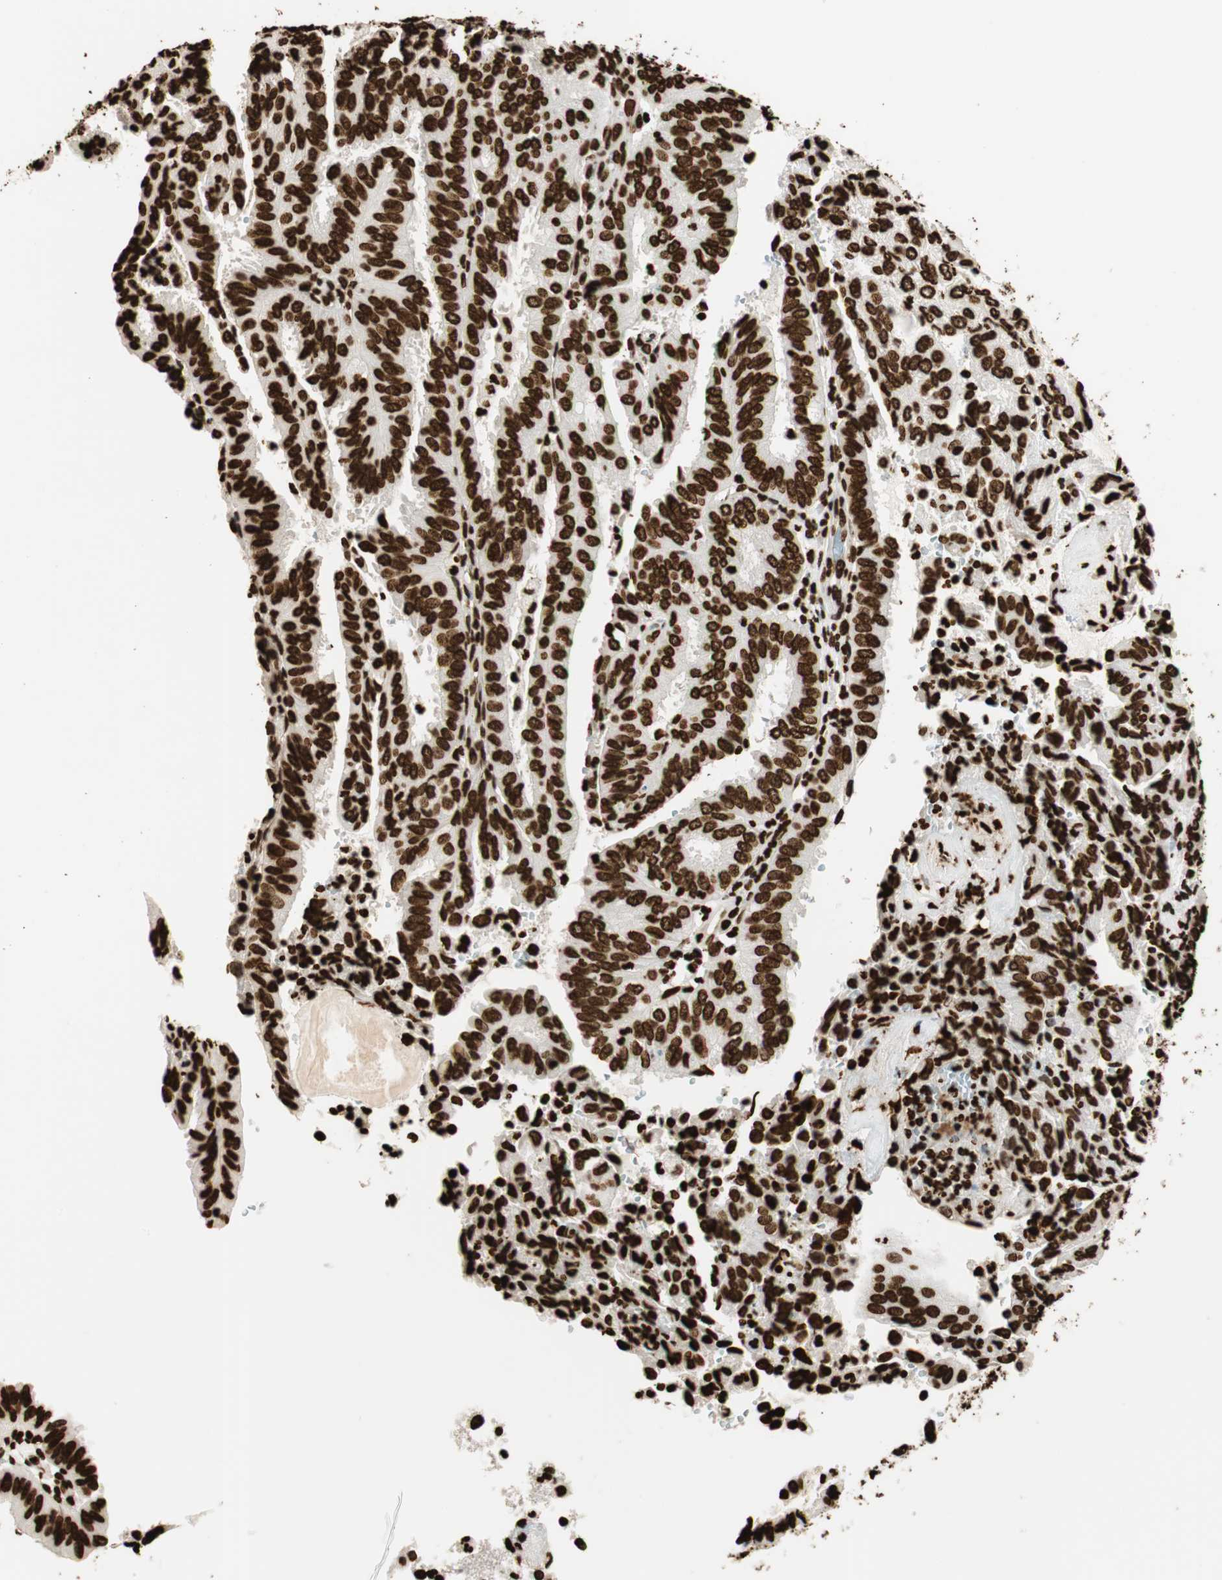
{"staining": {"intensity": "strong", "quantity": ">75%", "location": "nuclear"}, "tissue": "endometrial cancer", "cell_type": "Tumor cells", "image_type": "cancer", "snomed": [{"axis": "morphology", "description": "Adenocarcinoma, NOS"}, {"axis": "topography", "description": "Uterus"}], "caption": "Protein staining of endometrial adenocarcinoma tissue displays strong nuclear expression in about >75% of tumor cells. (DAB (3,3'-diaminobenzidine) = brown stain, brightfield microscopy at high magnification).", "gene": "GLI2", "patient": {"sex": "female", "age": 60}}